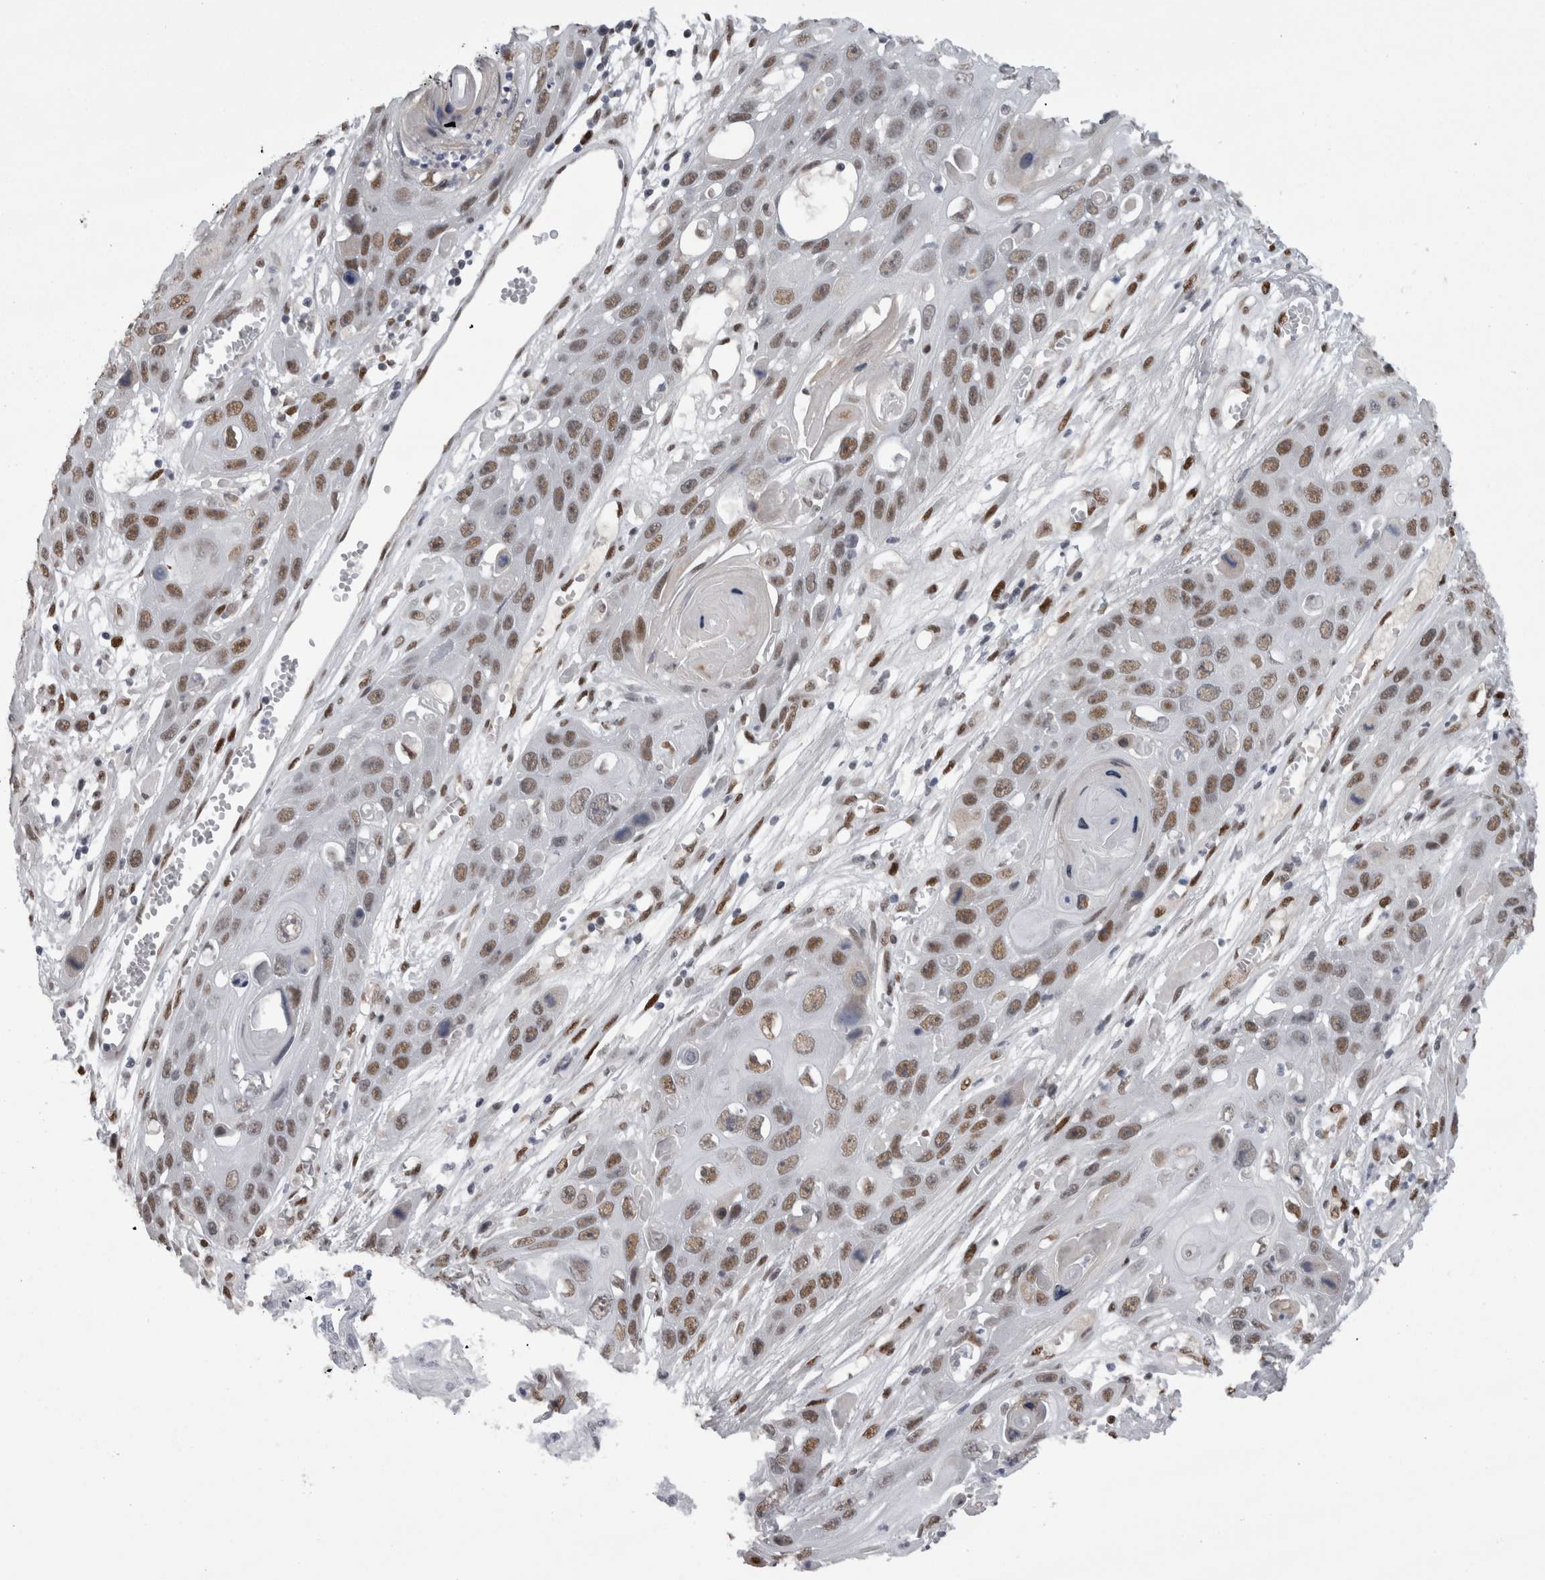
{"staining": {"intensity": "weak", "quantity": ">75%", "location": "nuclear"}, "tissue": "skin cancer", "cell_type": "Tumor cells", "image_type": "cancer", "snomed": [{"axis": "morphology", "description": "Squamous cell carcinoma, NOS"}, {"axis": "topography", "description": "Skin"}], "caption": "About >75% of tumor cells in human skin cancer (squamous cell carcinoma) show weak nuclear protein staining as visualized by brown immunohistochemical staining.", "gene": "C1orf54", "patient": {"sex": "male", "age": 55}}